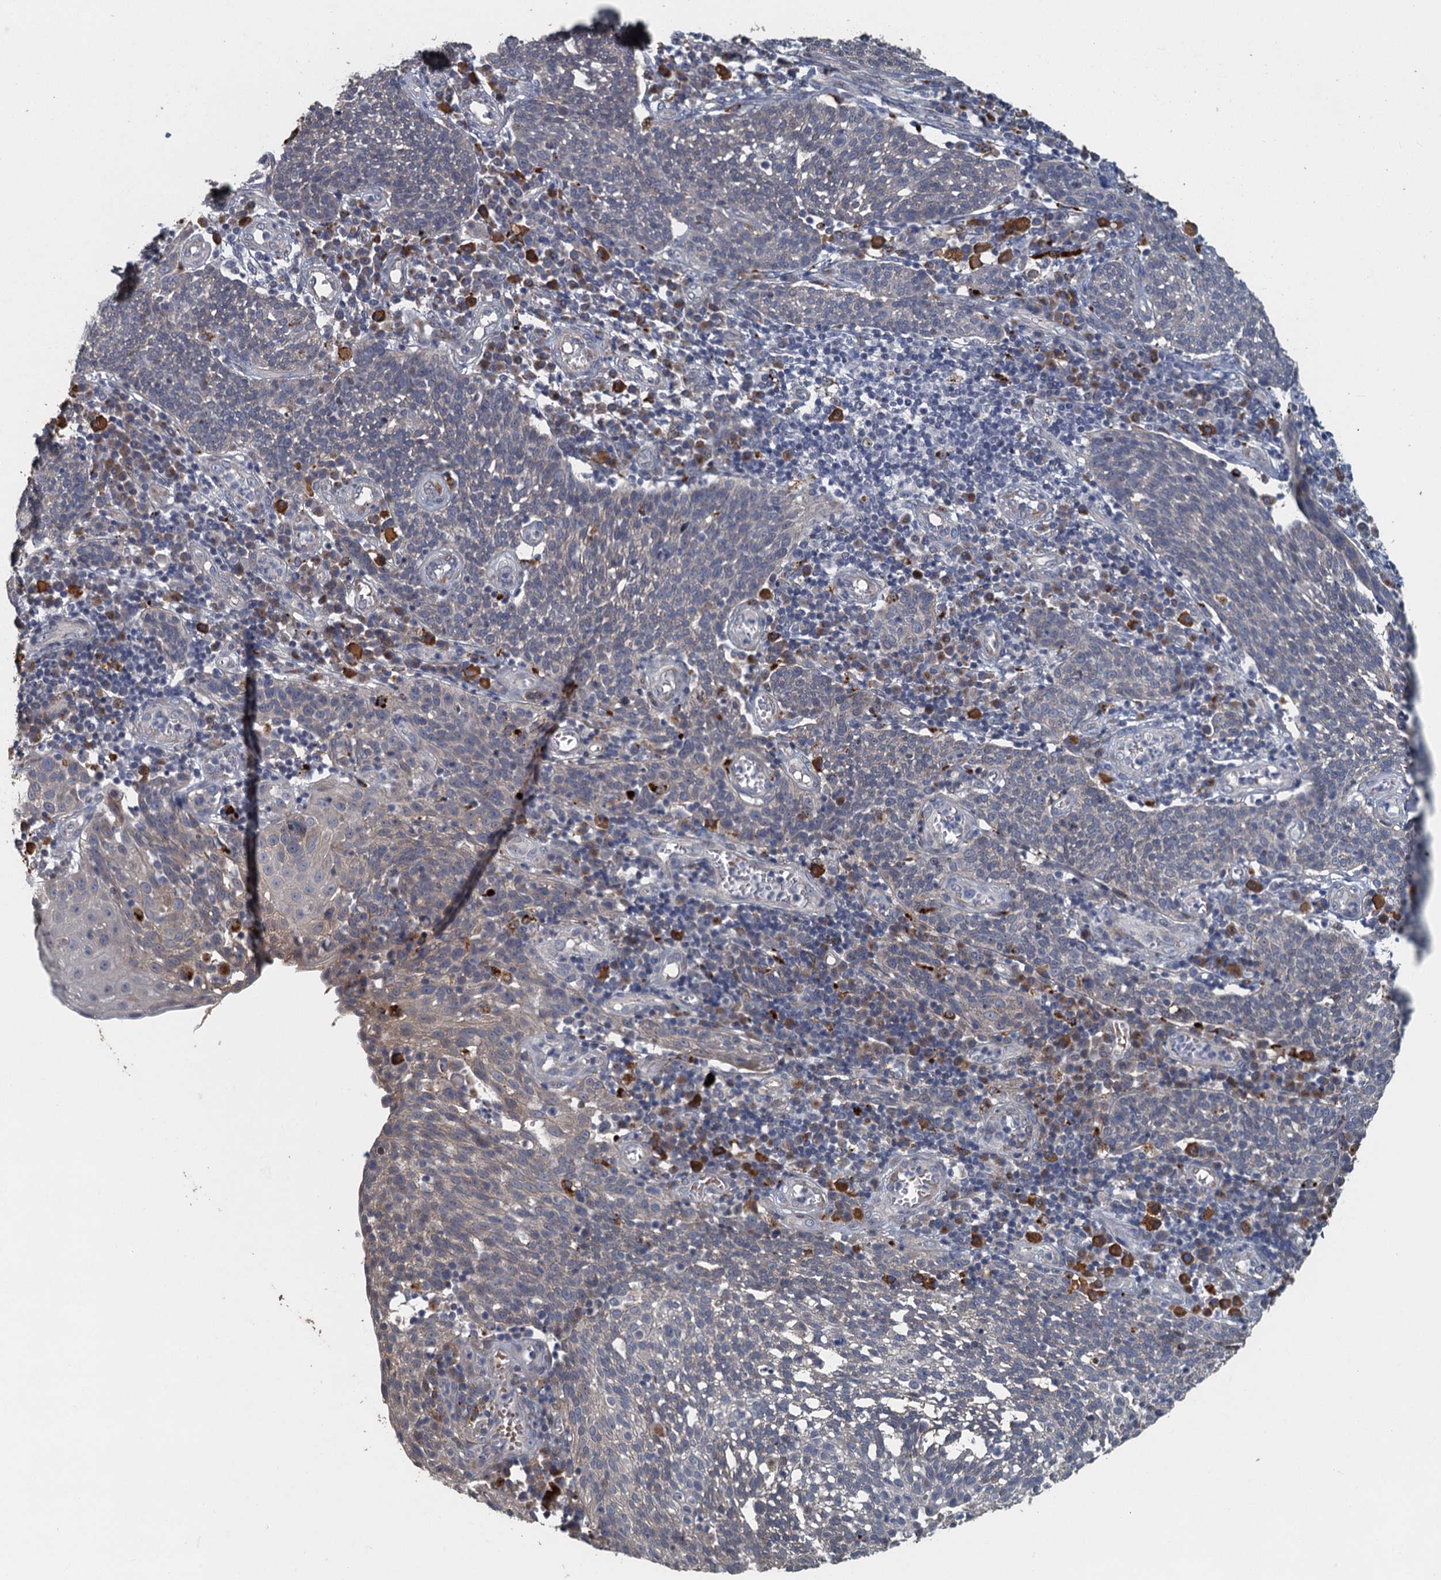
{"staining": {"intensity": "negative", "quantity": "none", "location": "none"}, "tissue": "cervical cancer", "cell_type": "Tumor cells", "image_type": "cancer", "snomed": [{"axis": "morphology", "description": "Squamous cell carcinoma, NOS"}, {"axis": "topography", "description": "Cervix"}], "caption": "An IHC micrograph of cervical cancer (squamous cell carcinoma) is shown. There is no staining in tumor cells of cervical cancer (squamous cell carcinoma).", "gene": "AGRN", "patient": {"sex": "female", "age": 34}}